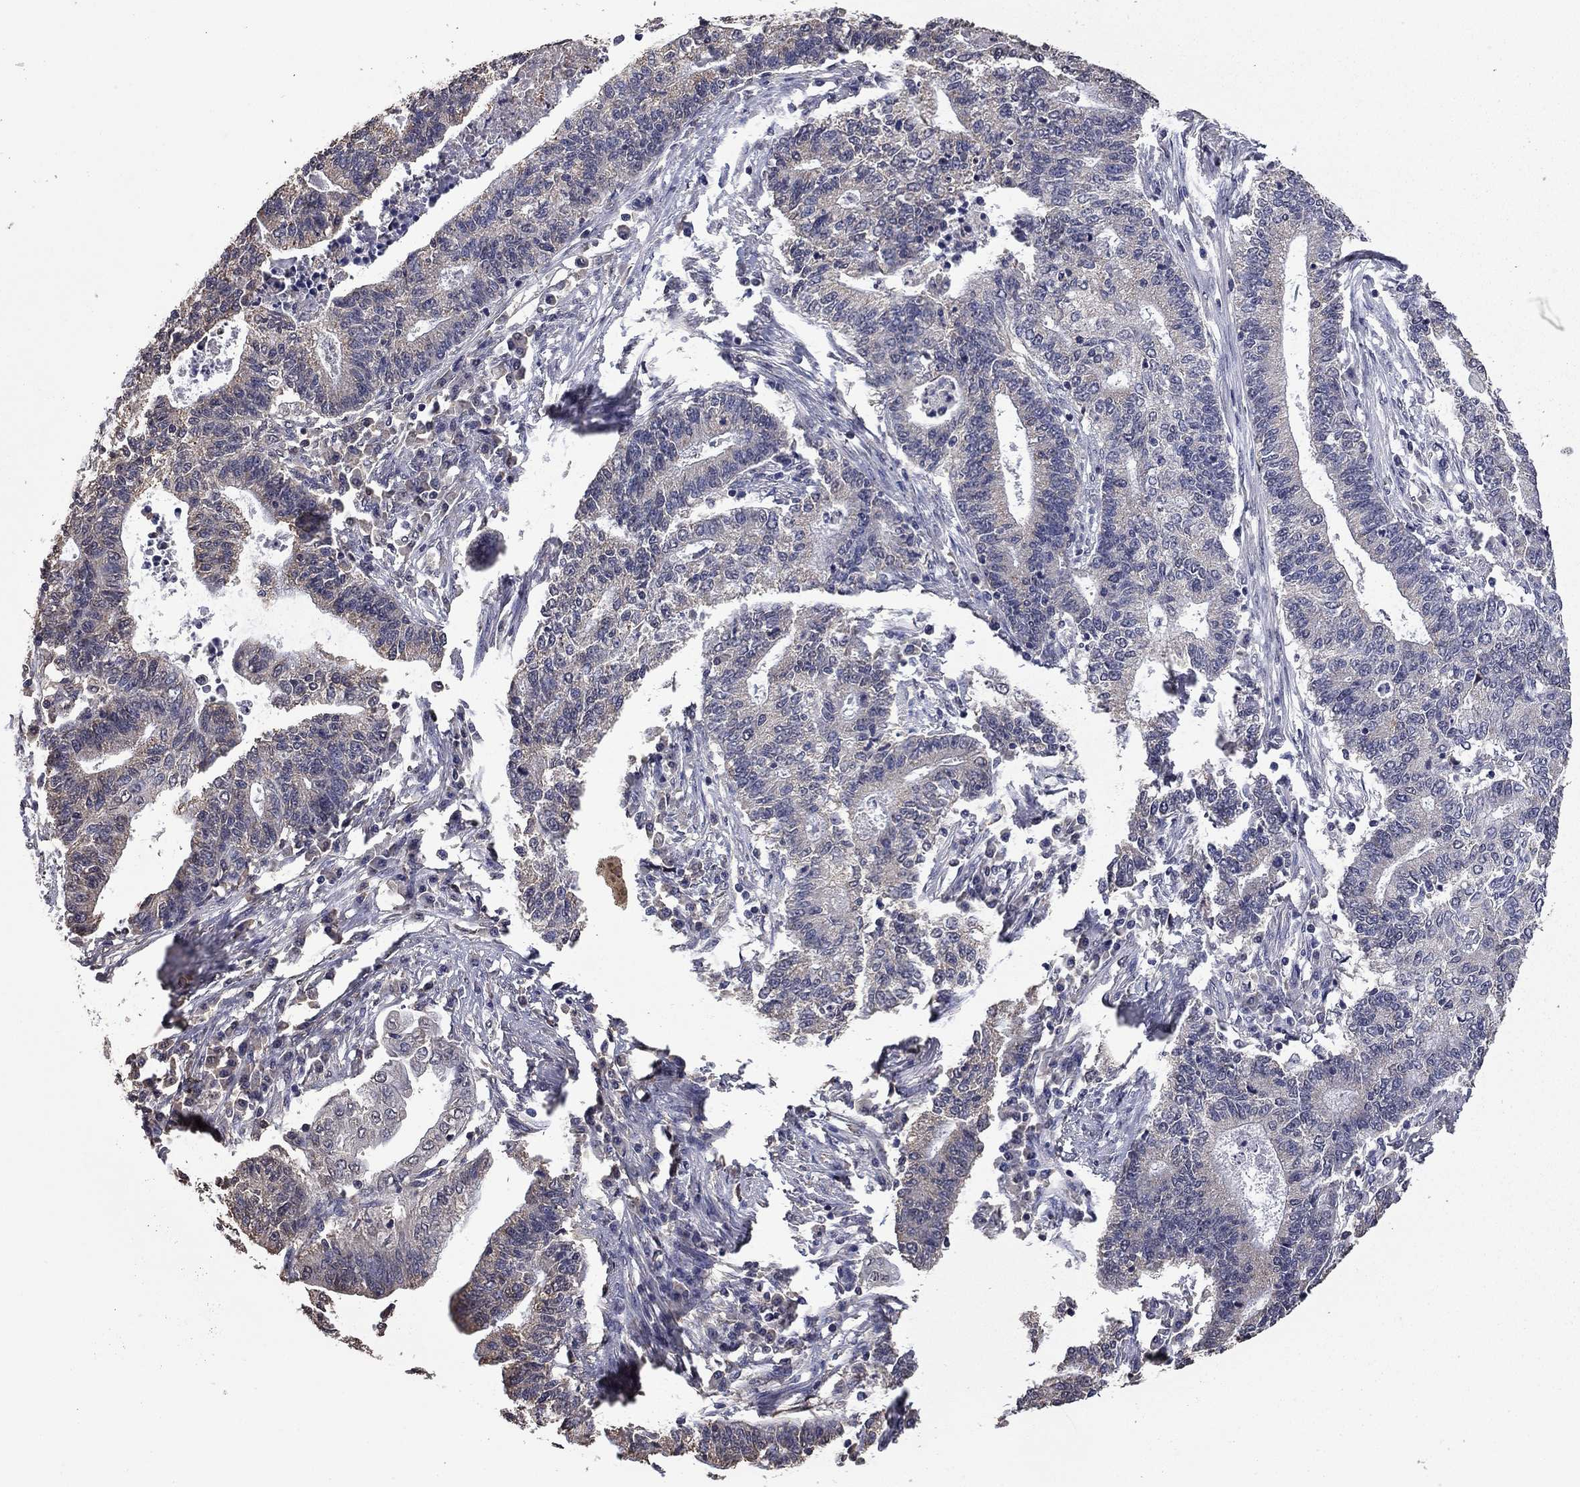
{"staining": {"intensity": "negative", "quantity": "none", "location": "none"}, "tissue": "endometrial cancer", "cell_type": "Tumor cells", "image_type": "cancer", "snomed": [{"axis": "morphology", "description": "Adenocarcinoma, NOS"}, {"axis": "topography", "description": "Uterus"}, {"axis": "topography", "description": "Endometrium"}], "caption": "The immunohistochemistry (IHC) photomicrograph has no significant staining in tumor cells of endometrial cancer (adenocarcinoma) tissue.", "gene": "MFAP3L", "patient": {"sex": "female", "age": 54}}